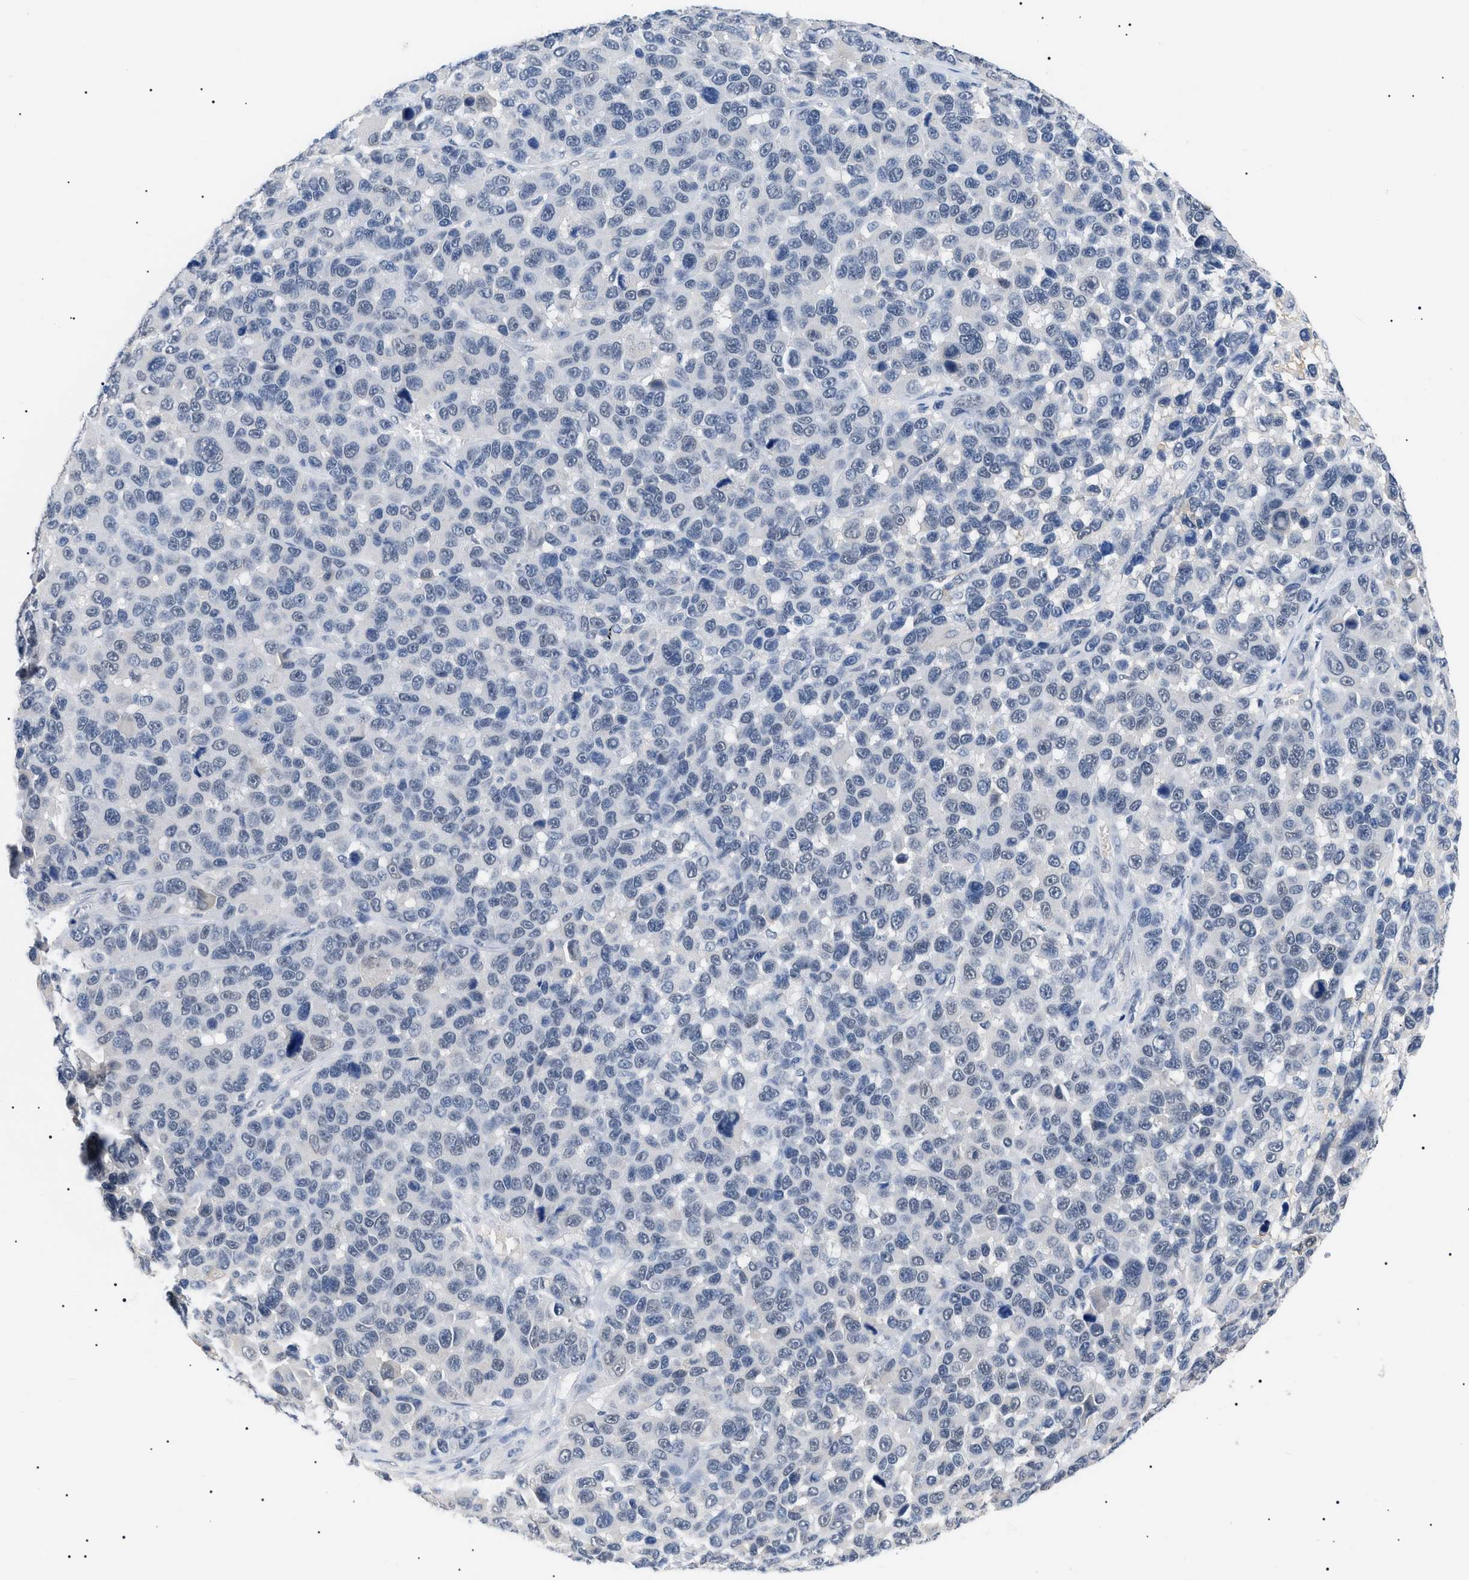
{"staining": {"intensity": "negative", "quantity": "none", "location": "none"}, "tissue": "melanoma", "cell_type": "Tumor cells", "image_type": "cancer", "snomed": [{"axis": "morphology", "description": "Malignant melanoma, NOS"}, {"axis": "topography", "description": "Skin"}], "caption": "A histopathology image of human melanoma is negative for staining in tumor cells.", "gene": "PRRT2", "patient": {"sex": "male", "age": 53}}